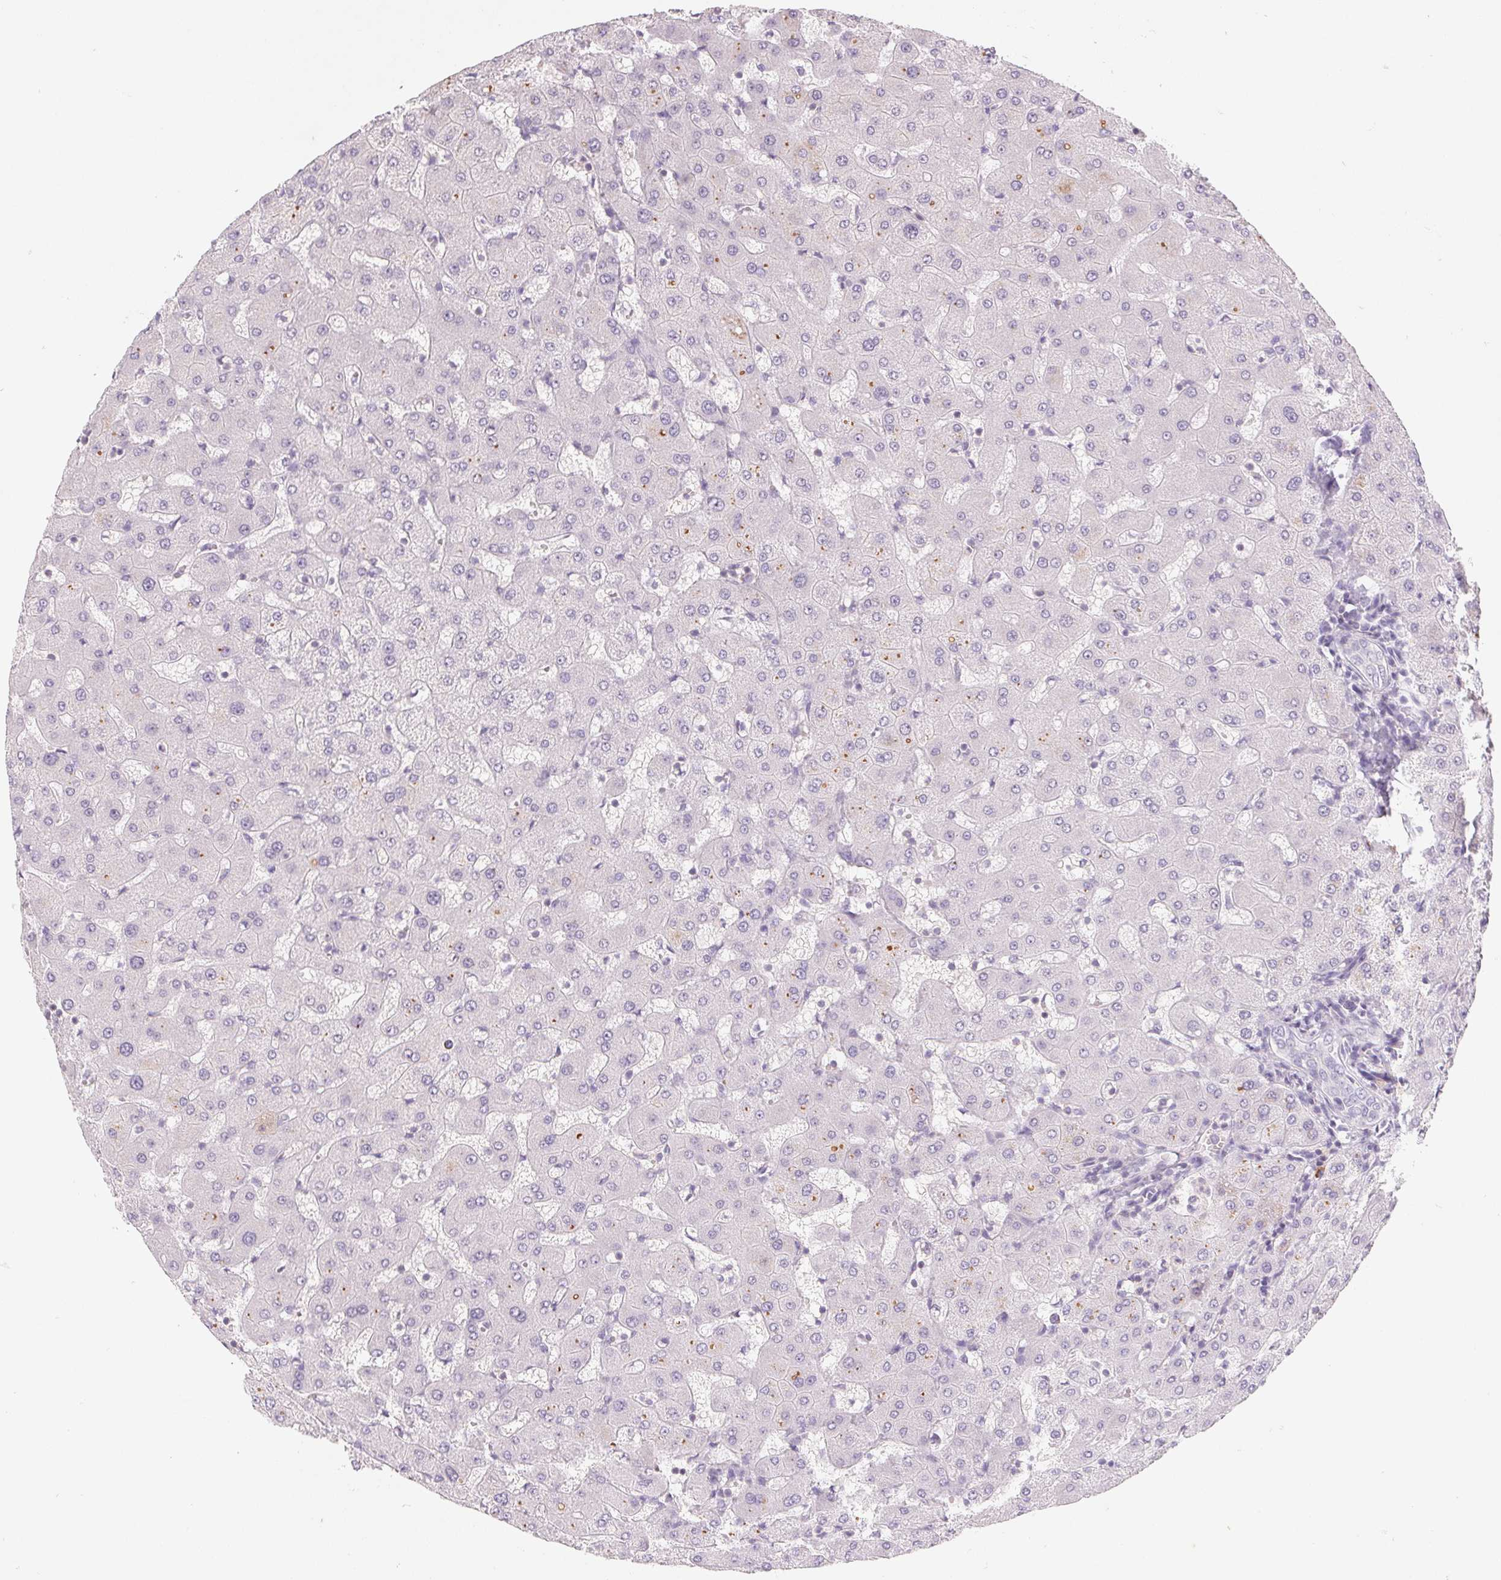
{"staining": {"intensity": "negative", "quantity": "none", "location": "none"}, "tissue": "liver", "cell_type": "Cholangiocytes", "image_type": "normal", "snomed": [{"axis": "morphology", "description": "Normal tissue, NOS"}, {"axis": "topography", "description": "Liver"}], "caption": "This is an immunohistochemistry (IHC) photomicrograph of benign human liver. There is no expression in cholangiocytes.", "gene": "KIF26A", "patient": {"sex": "female", "age": 63}}